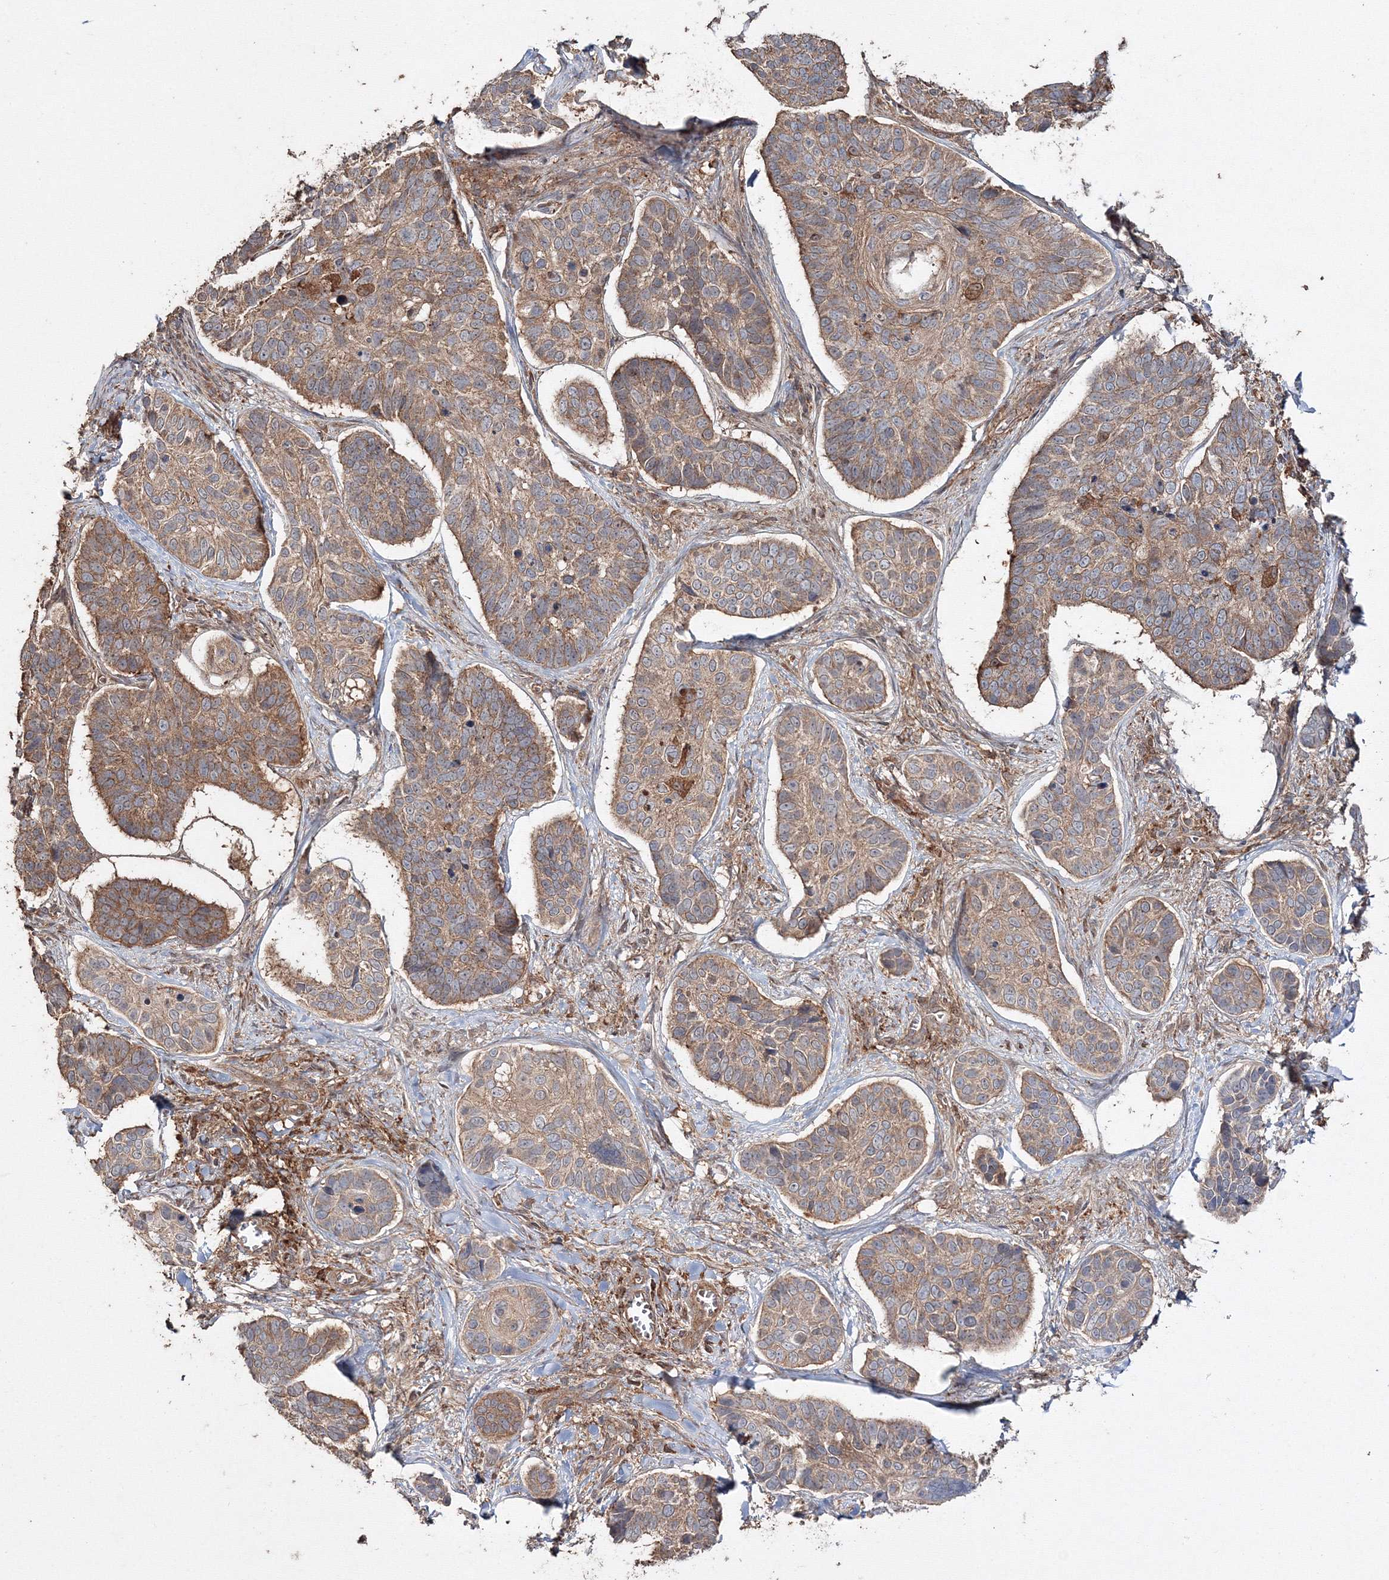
{"staining": {"intensity": "moderate", "quantity": ">75%", "location": "cytoplasmic/membranous"}, "tissue": "skin cancer", "cell_type": "Tumor cells", "image_type": "cancer", "snomed": [{"axis": "morphology", "description": "Basal cell carcinoma"}, {"axis": "topography", "description": "Skin"}], "caption": "The histopathology image reveals staining of skin basal cell carcinoma, revealing moderate cytoplasmic/membranous protein staining (brown color) within tumor cells. (brown staining indicates protein expression, while blue staining denotes nuclei).", "gene": "DDO", "patient": {"sex": "male", "age": 62}}